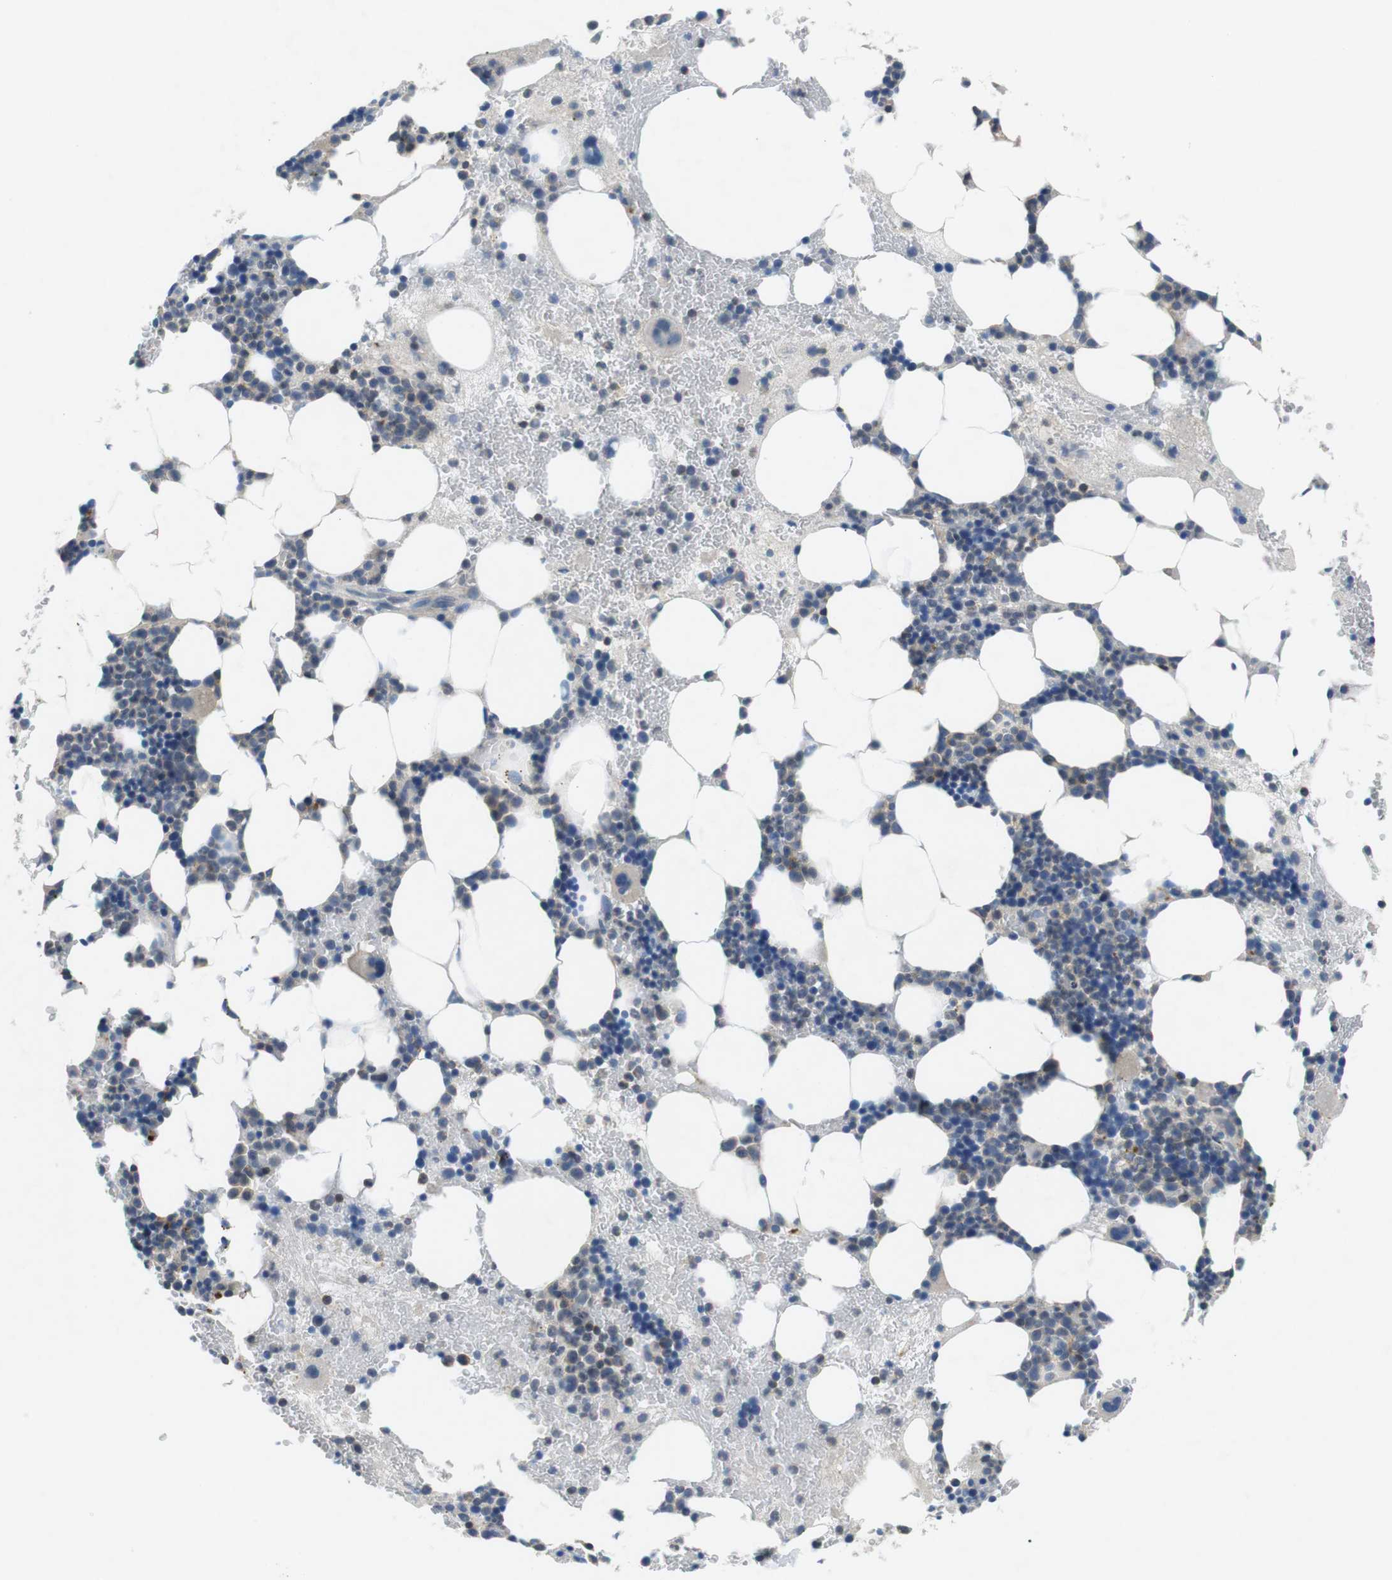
{"staining": {"intensity": "negative", "quantity": "none", "location": "none"}, "tissue": "bone marrow", "cell_type": "Hematopoietic cells", "image_type": "normal", "snomed": [{"axis": "morphology", "description": "Normal tissue, NOS"}, {"axis": "morphology", "description": "Inflammation, NOS"}, {"axis": "topography", "description": "Bone marrow"}], "caption": "Immunohistochemistry of unremarkable human bone marrow demonstrates no expression in hematopoietic cells.", "gene": "PIK3CD", "patient": {"sex": "female", "age": 76}}